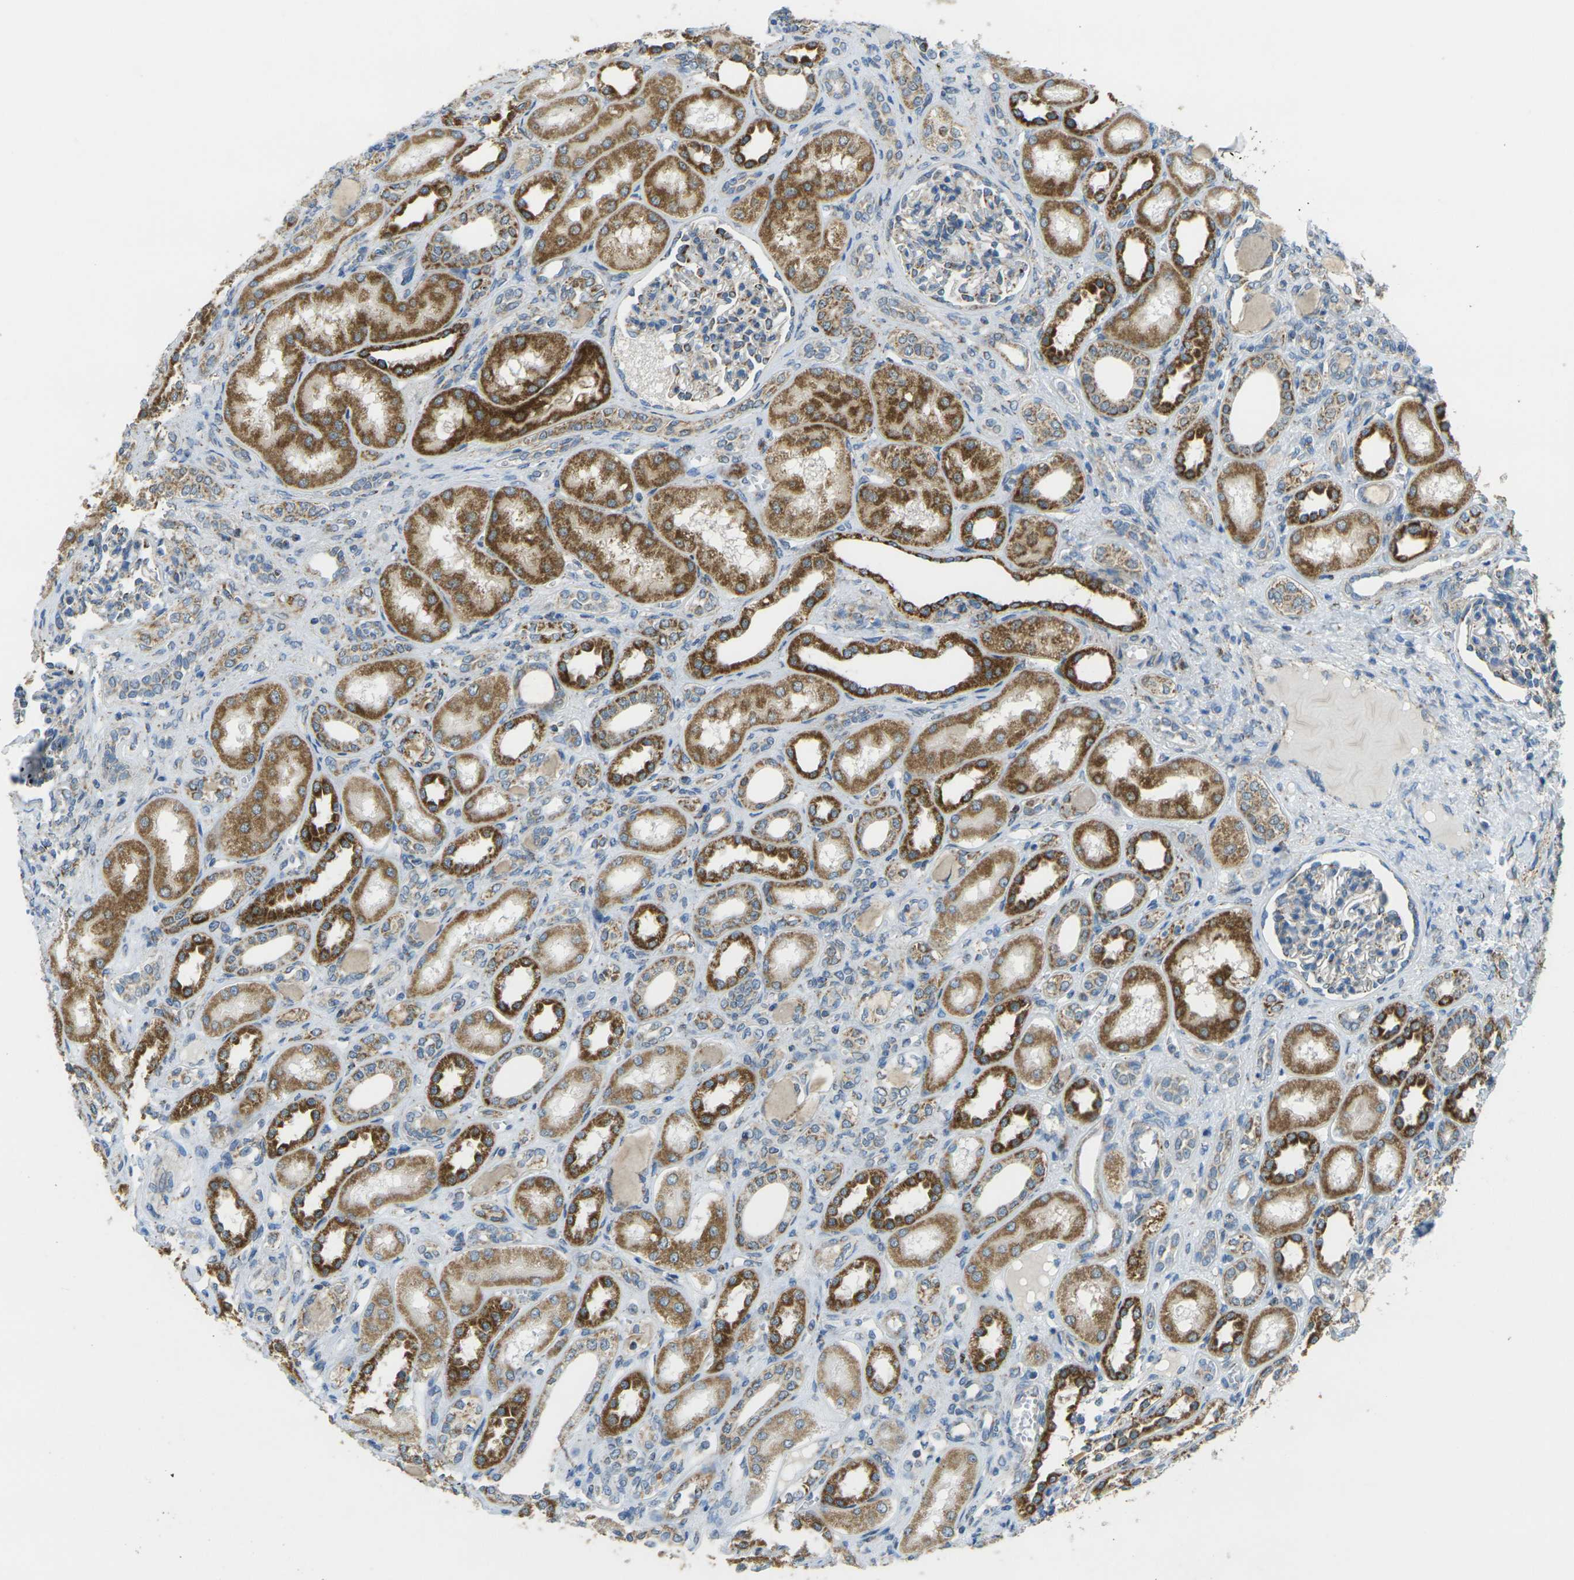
{"staining": {"intensity": "moderate", "quantity": "<25%", "location": "cytoplasmic/membranous"}, "tissue": "kidney", "cell_type": "Cells in glomeruli", "image_type": "normal", "snomed": [{"axis": "morphology", "description": "Normal tissue, NOS"}, {"axis": "topography", "description": "Kidney"}], "caption": "The micrograph demonstrates immunohistochemical staining of unremarkable kidney. There is moderate cytoplasmic/membranous staining is present in about <25% of cells in glomeruli.", "gene": "CYB5R1", "patient": {"sex": "male", "age": 7}}